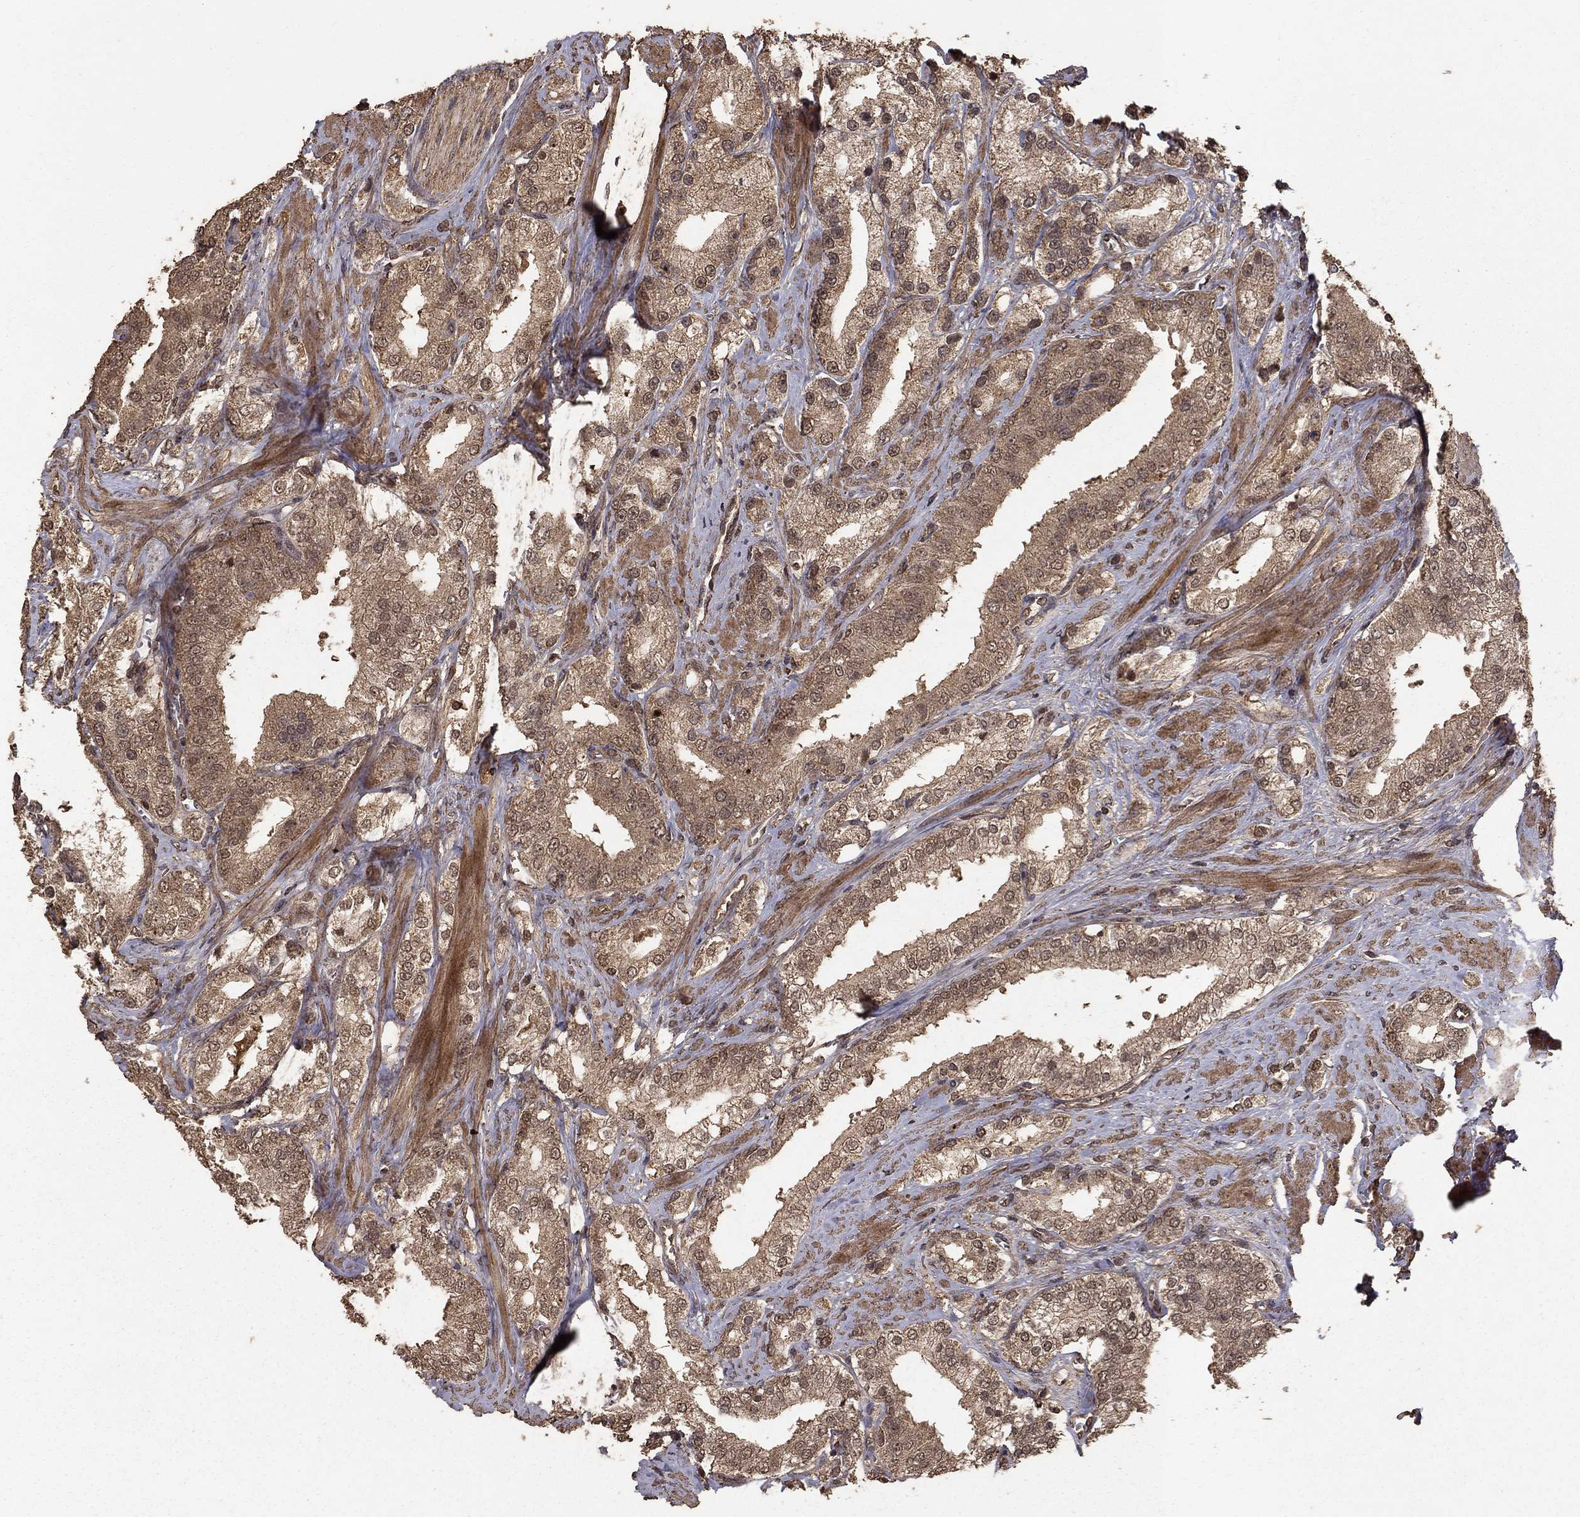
{"staining": {"intensity": "moderate", "quantity": ">75%", "location": "cytoplasmic/membranous,nuclear"}, "tissue": "prostate cancer", "cell_type": "Tumor cells", "image_type": "cancer", "snomed": [{"axis": "morphology", "description": "Adenocarcinoma, NOS"}, {"axis": "topography", "description": "Prostate and seminal vesicle, NOS"}, {"axis": "topography", "description": "Prostate"}], "caption": "IHC of prostate cancer (adenocarcinoma) displays medium levels of moderate cytoplasmic/membranous and nuclear staining in about >75% of tumor cells. Using DAB (3,3'-diaminobenzidine) (brown) and hematoxylin (blue) stains, captured at high magnification using brightfield microscopy.", "gene": "PRDM1", "patient": {"sex": "male", "age": 67}}